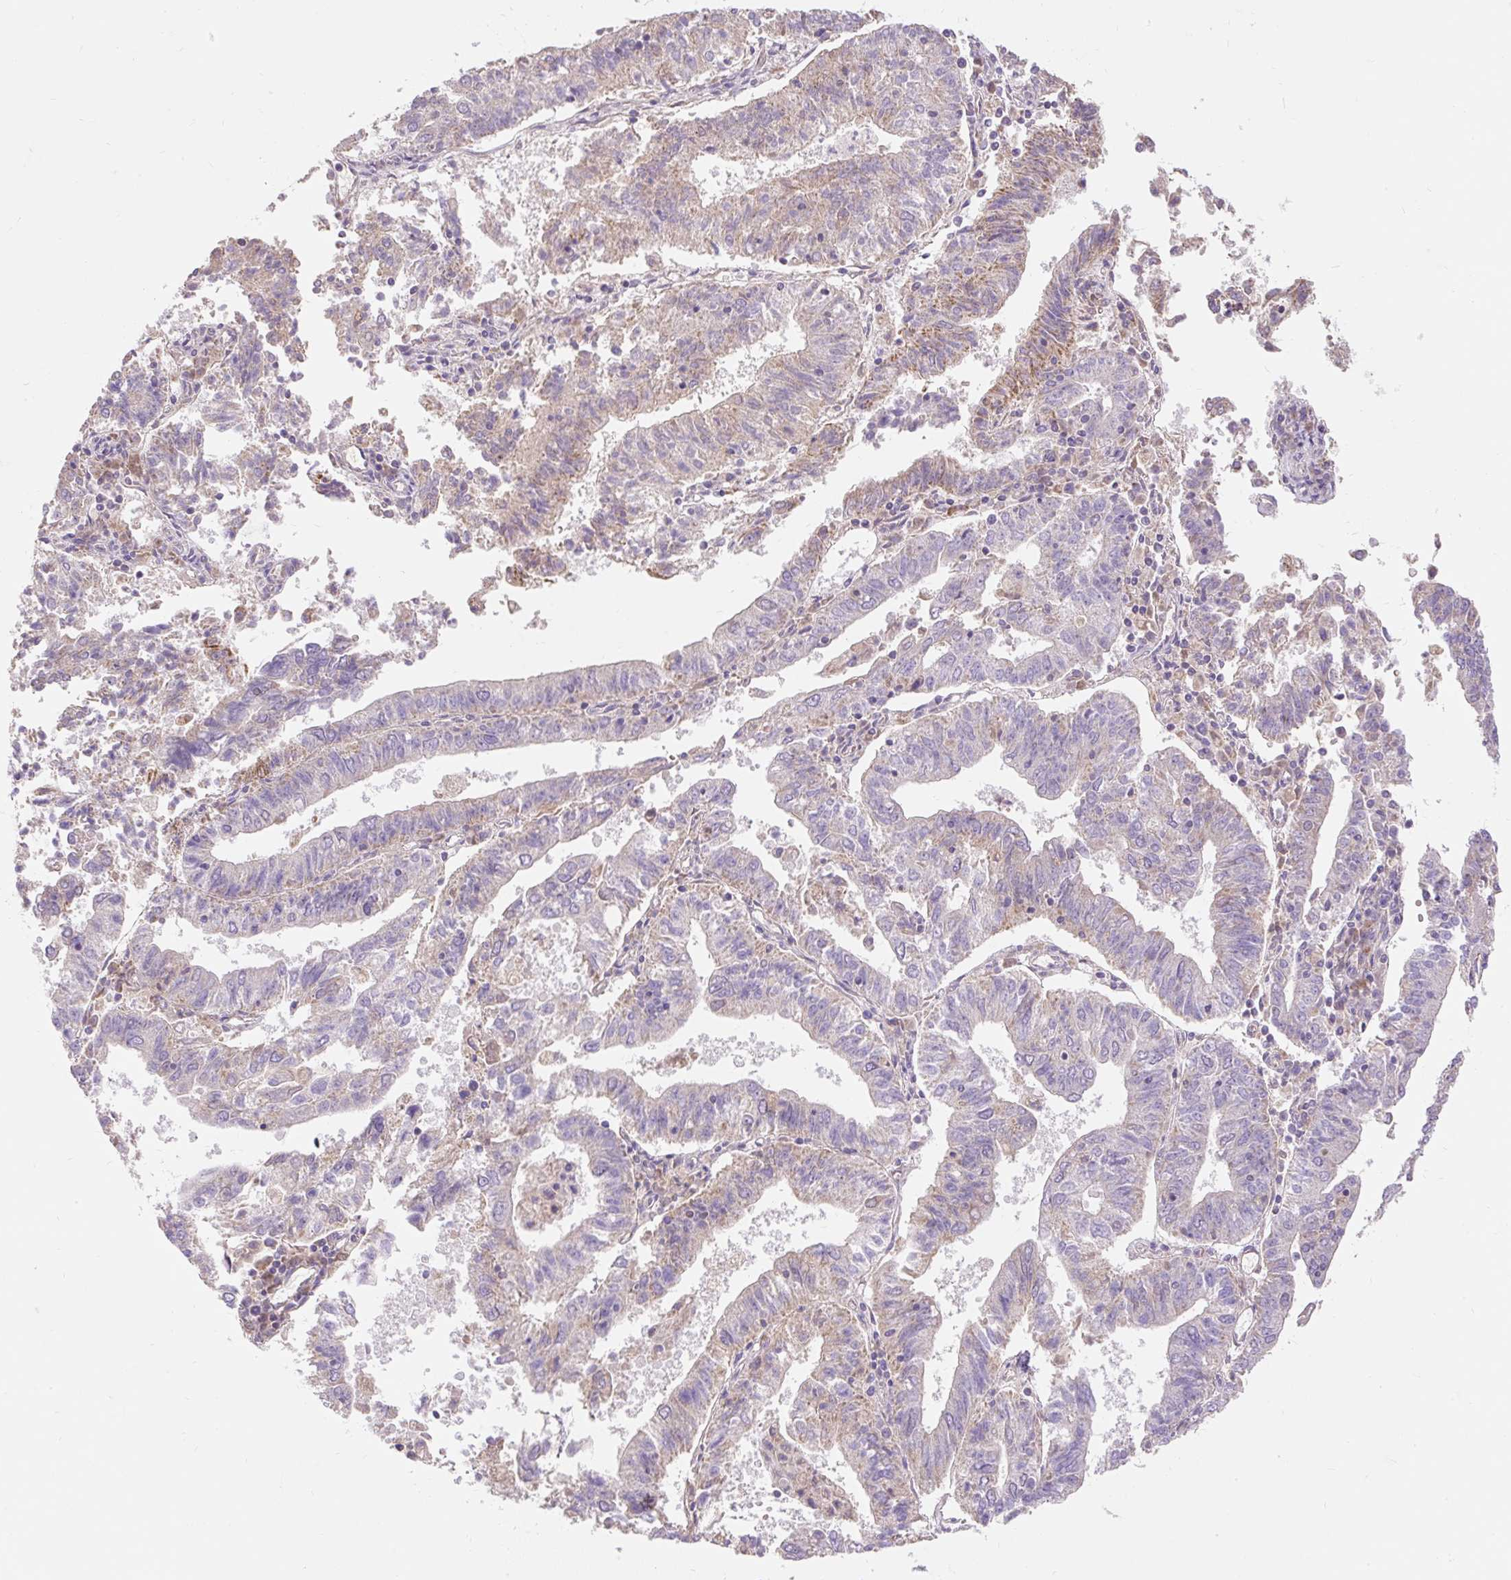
{"staining": {"intensity": "weak", "quantity": "<25%", "location": "cytoplasmic/membranous"}, "tissue": "endometrial cancer", "cell_type": "Tumor cells", "image_type": "cancer", "snomed": [{"axis": "morphology", "description": "Adenocarcinoma, NOS"}, {"axis": "topography", "description": "Endometrium"}], "caption": "This is an IHC histopathology image of endometrial cancer (adenocarcinoma). There is no positivity in tumor cells.", "gene": "PMAIP1", "patient": {"sex": "female", "age": 82}}